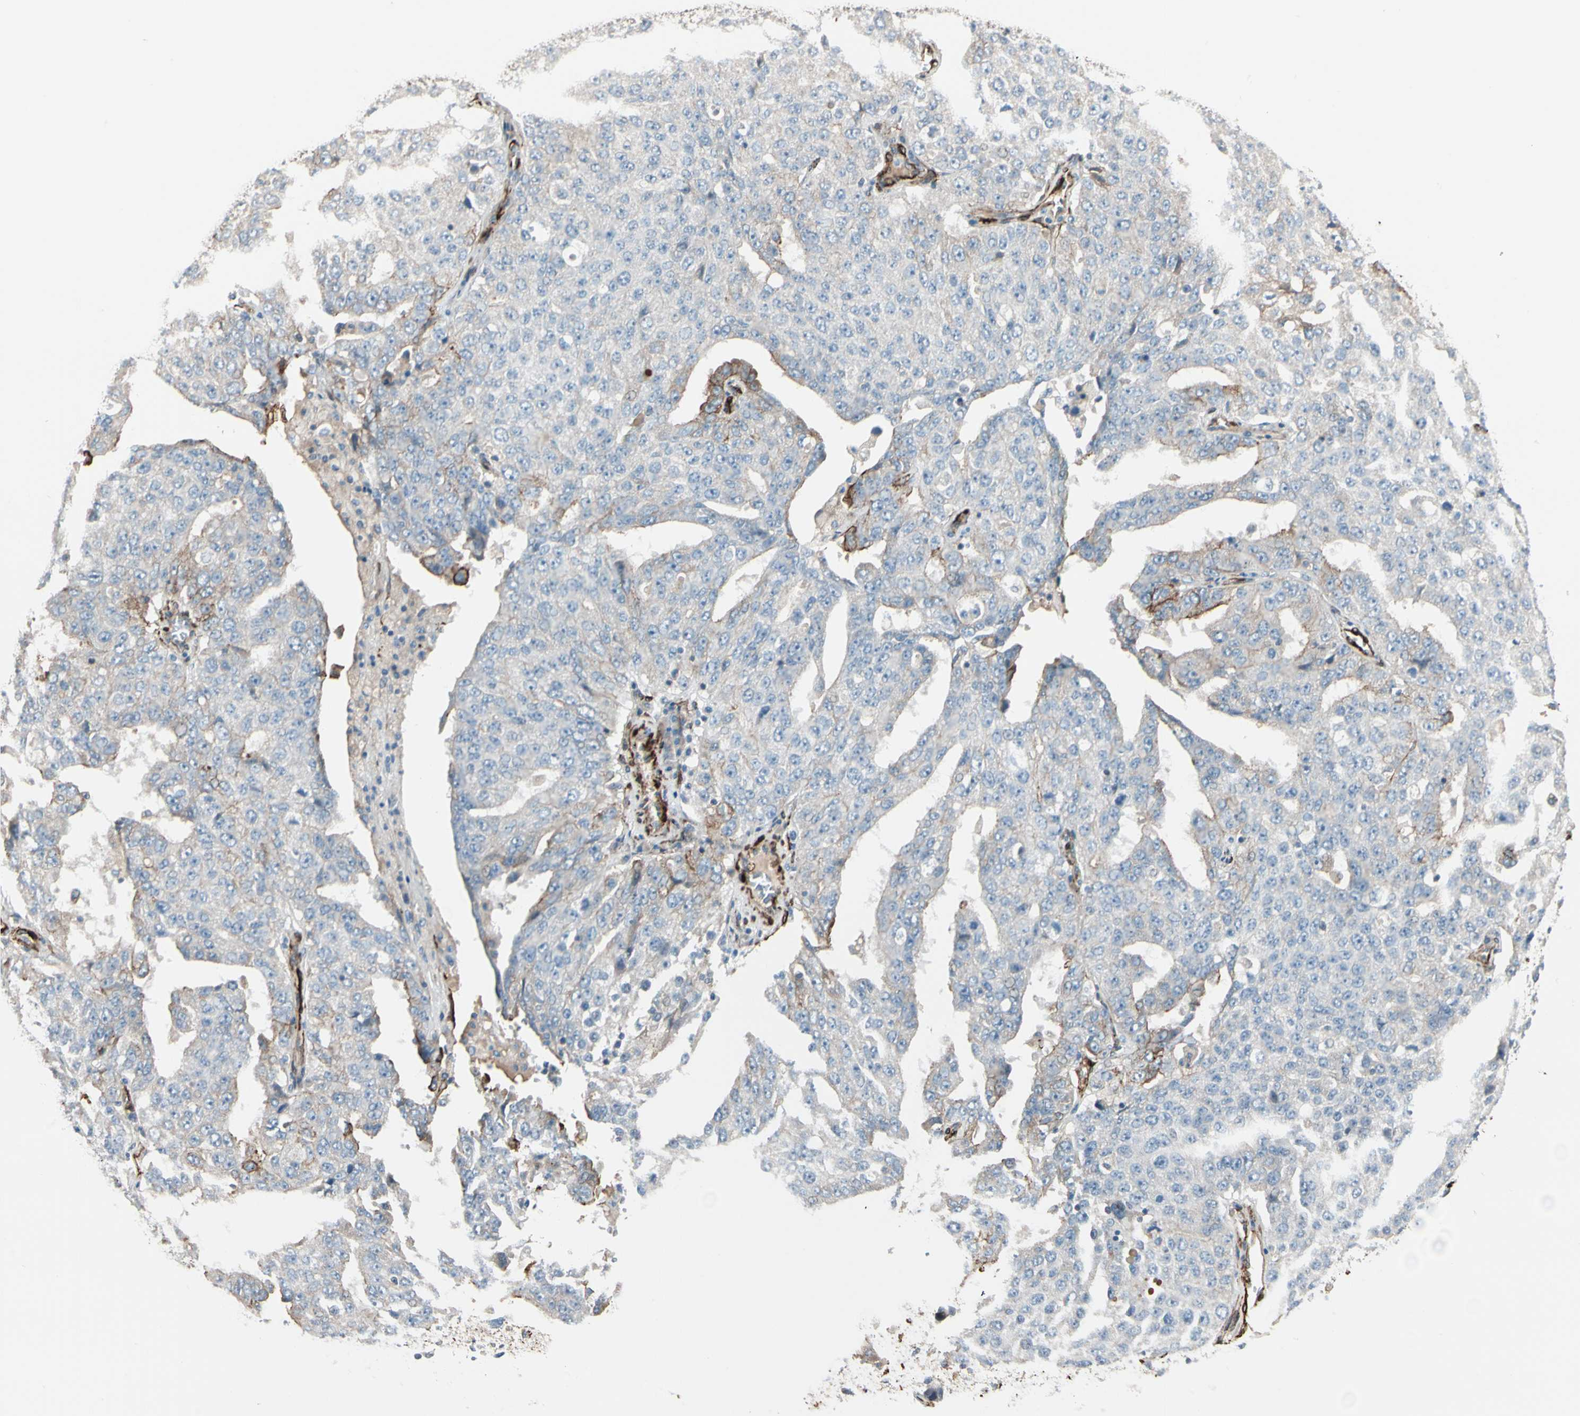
{"staining": {"intensity": "negative", "quantity": "none", "location": "none"}, "tissue": "ovarian cancer", "cell_type": "Tumor cells", "image_type": "cancer", "snomed": [{"axis": "morphology", "description": "Carcinoma, endometroid"}, {"axis": "topography", "description": "Ovary"}], "caption": "Protein analysis of endometroid carcinoma (ovarian) demonstrates no significant positivity in tumor cells.", "gene": "CALD1", "patient": {"sex": "female", "age": 62}}